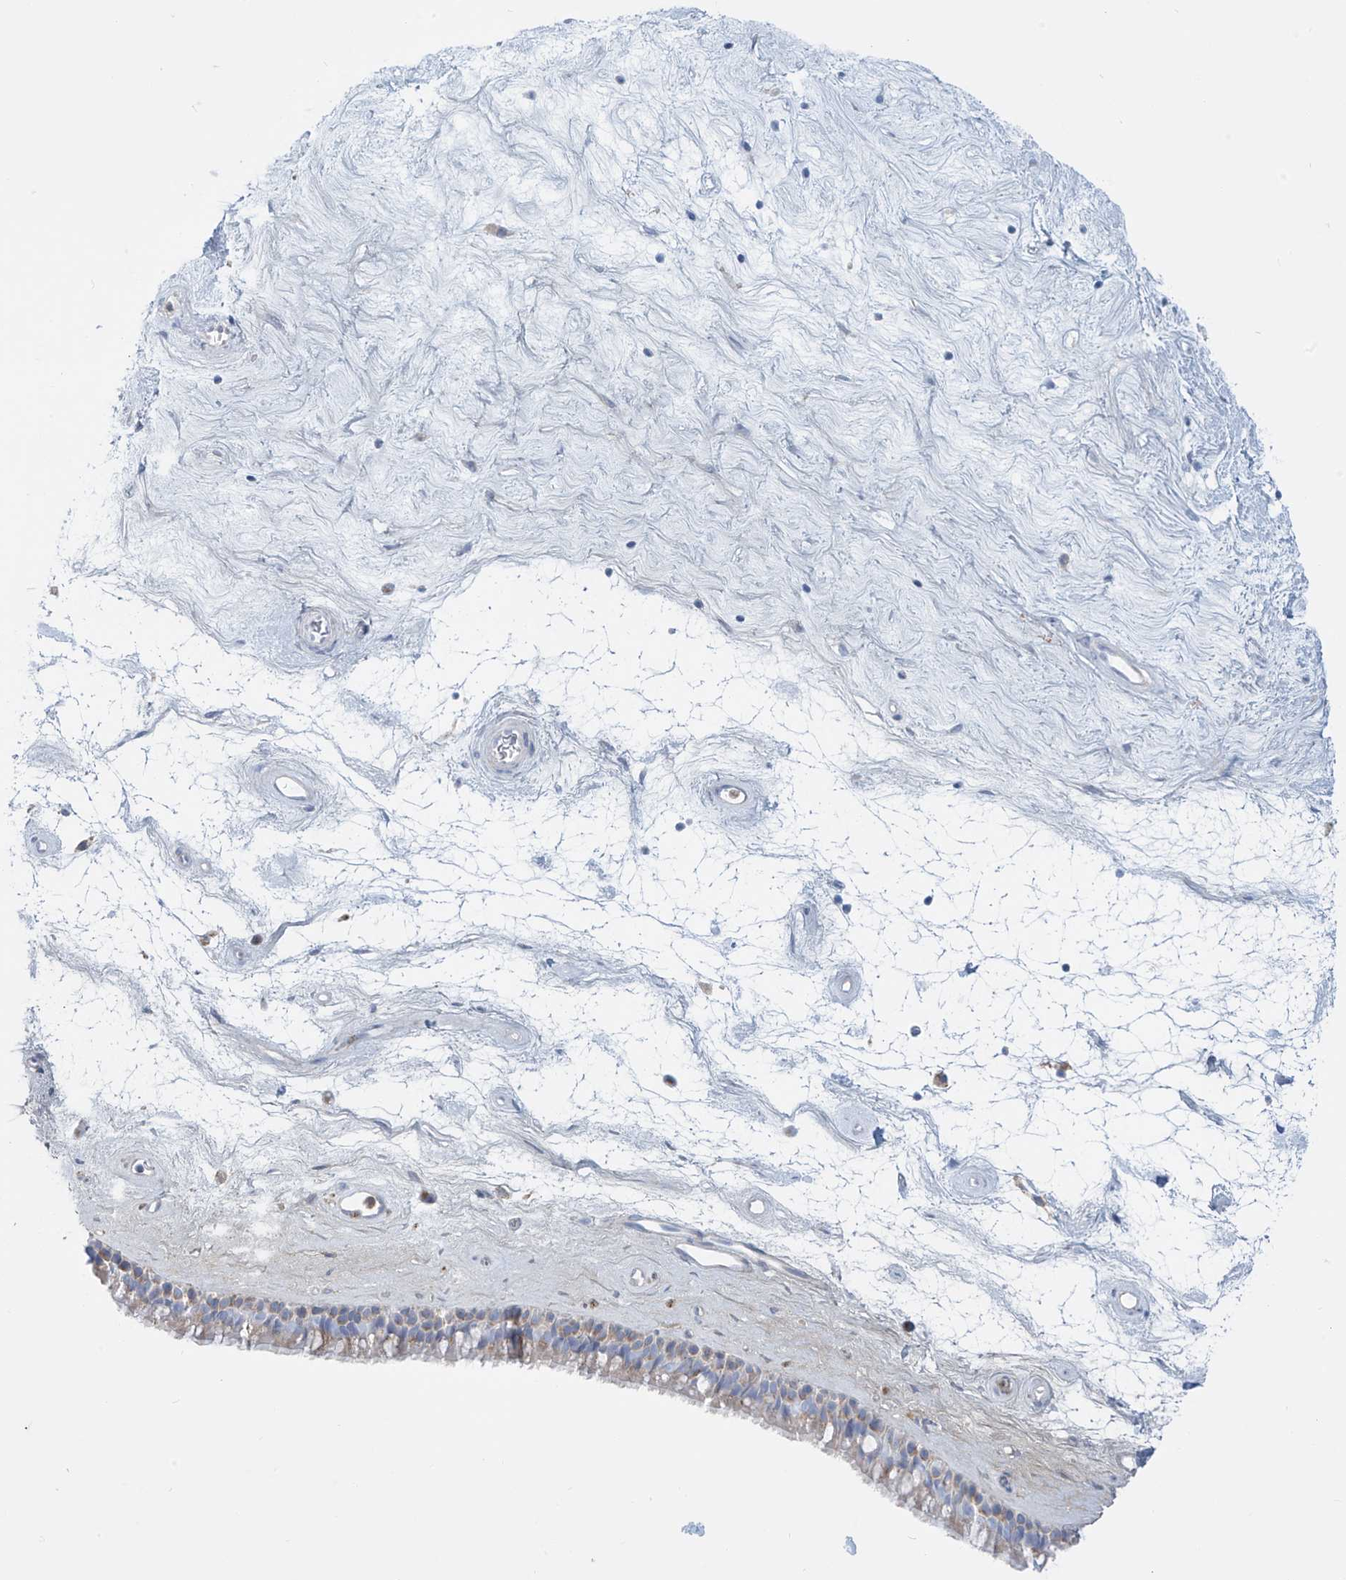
{"staining": {"intensity": "weak", "quantity": "<25%", "location": "cytoplasmic/membranous"}, "tissue": "nasopharynx", "cell_type": "Respiratory epithelial cells", "image_type": "normal", "snomed": [{"axis": "morphology", "description": "Normal tissue, NOS"}, {"axis": "topography", "description": "Nasopharynx"}], "caption": "An IHC photomicrograph of benign nasopharynx is shown. There is no staining in respiratory epithelial cells of nasopharynx.", "gene": "FABP2", "patient": {"sex": "male", "age": 64}}